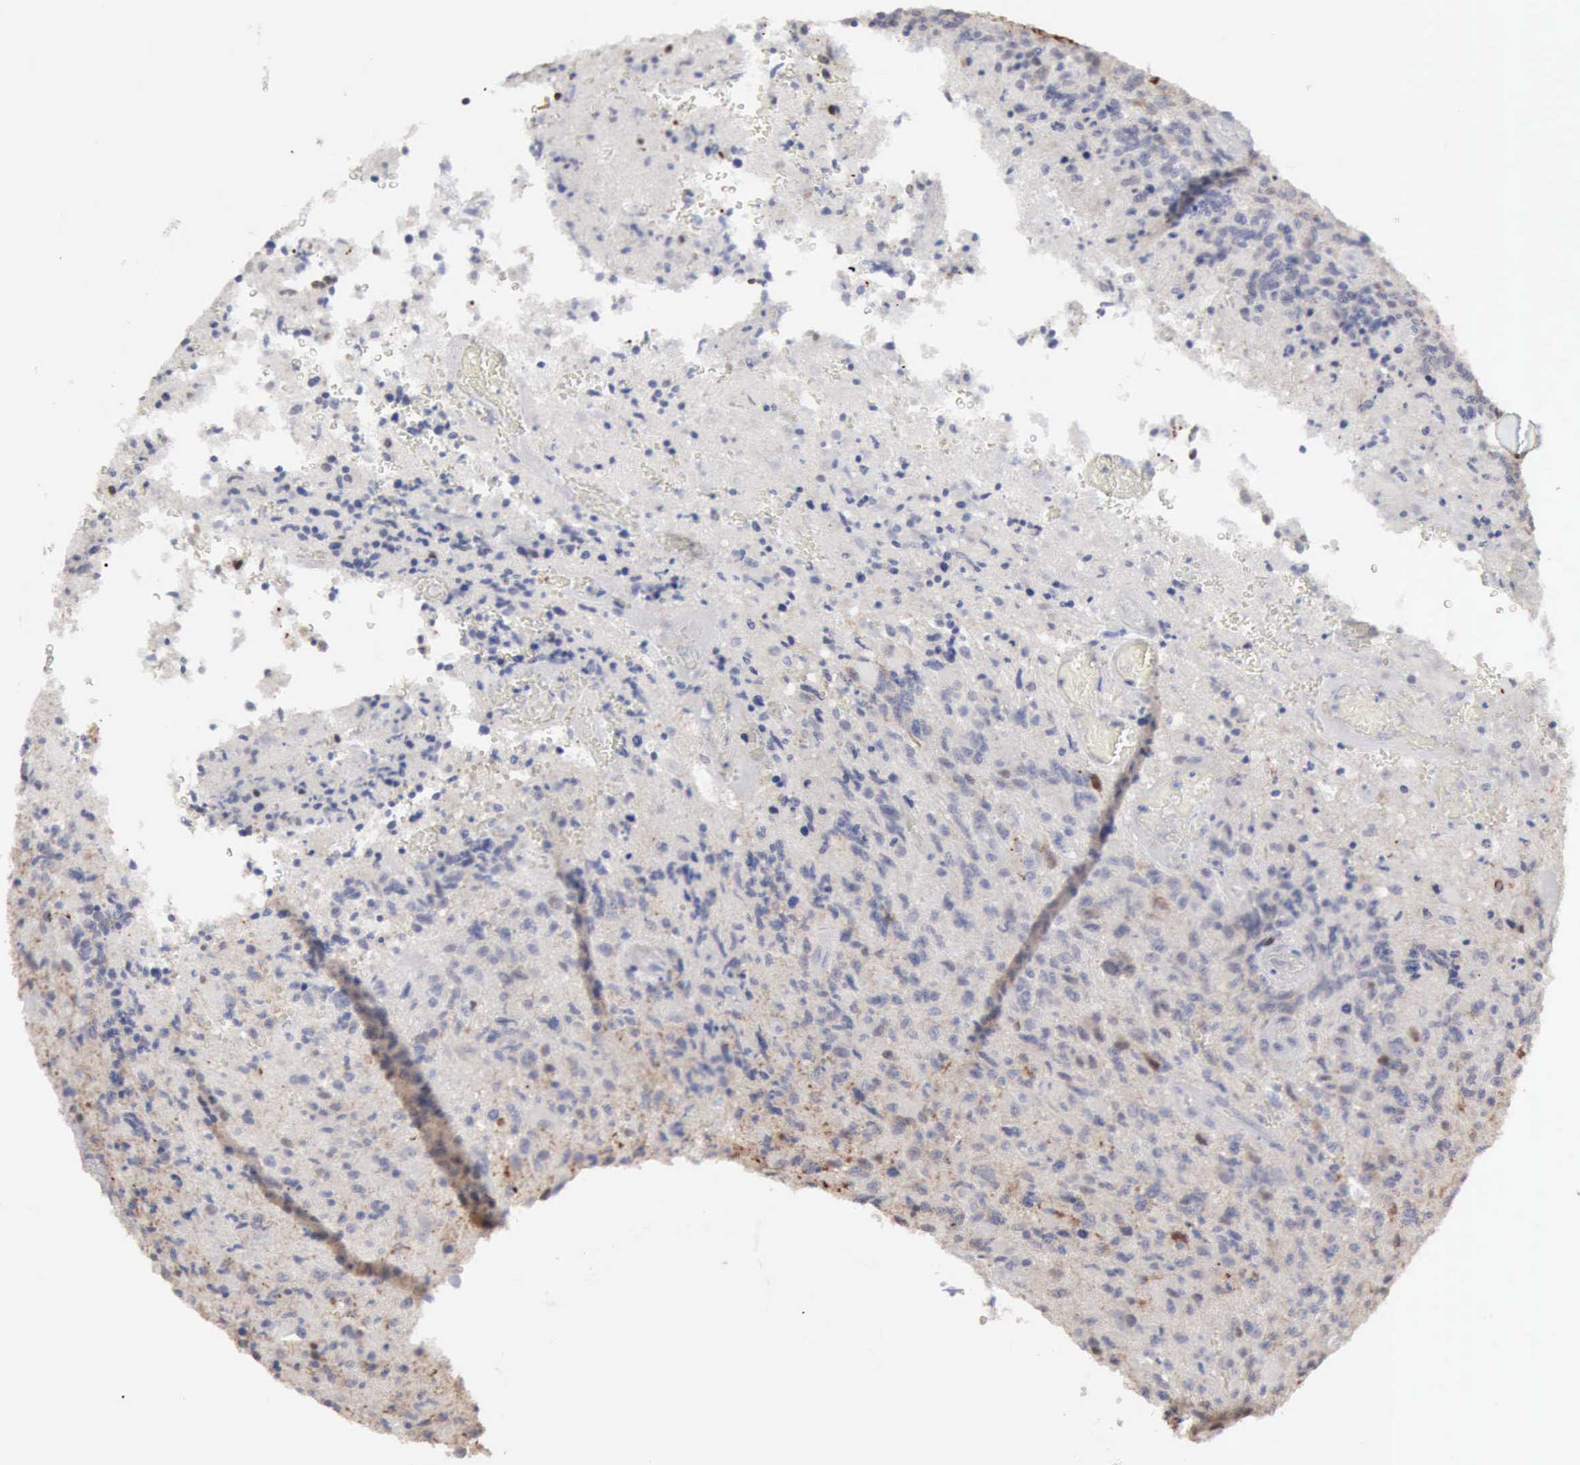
{"staining": {"intensity": "negative", "quantity": "none", "location": "none"}, "tissue": "glioma", "cell_type": "Tumor cells", "image_type": "cancer", "snomed": [{"axis": "morphology", "description": "Glioma, malignant, High grade"}, {"axis": "topography", "description": "Brain"}], "caption": "The photomicrograph exhibits no significant expression in tumor cells of glioma.", "gene": "STAT1", "patient": {"sex": "male", "age": 36}}